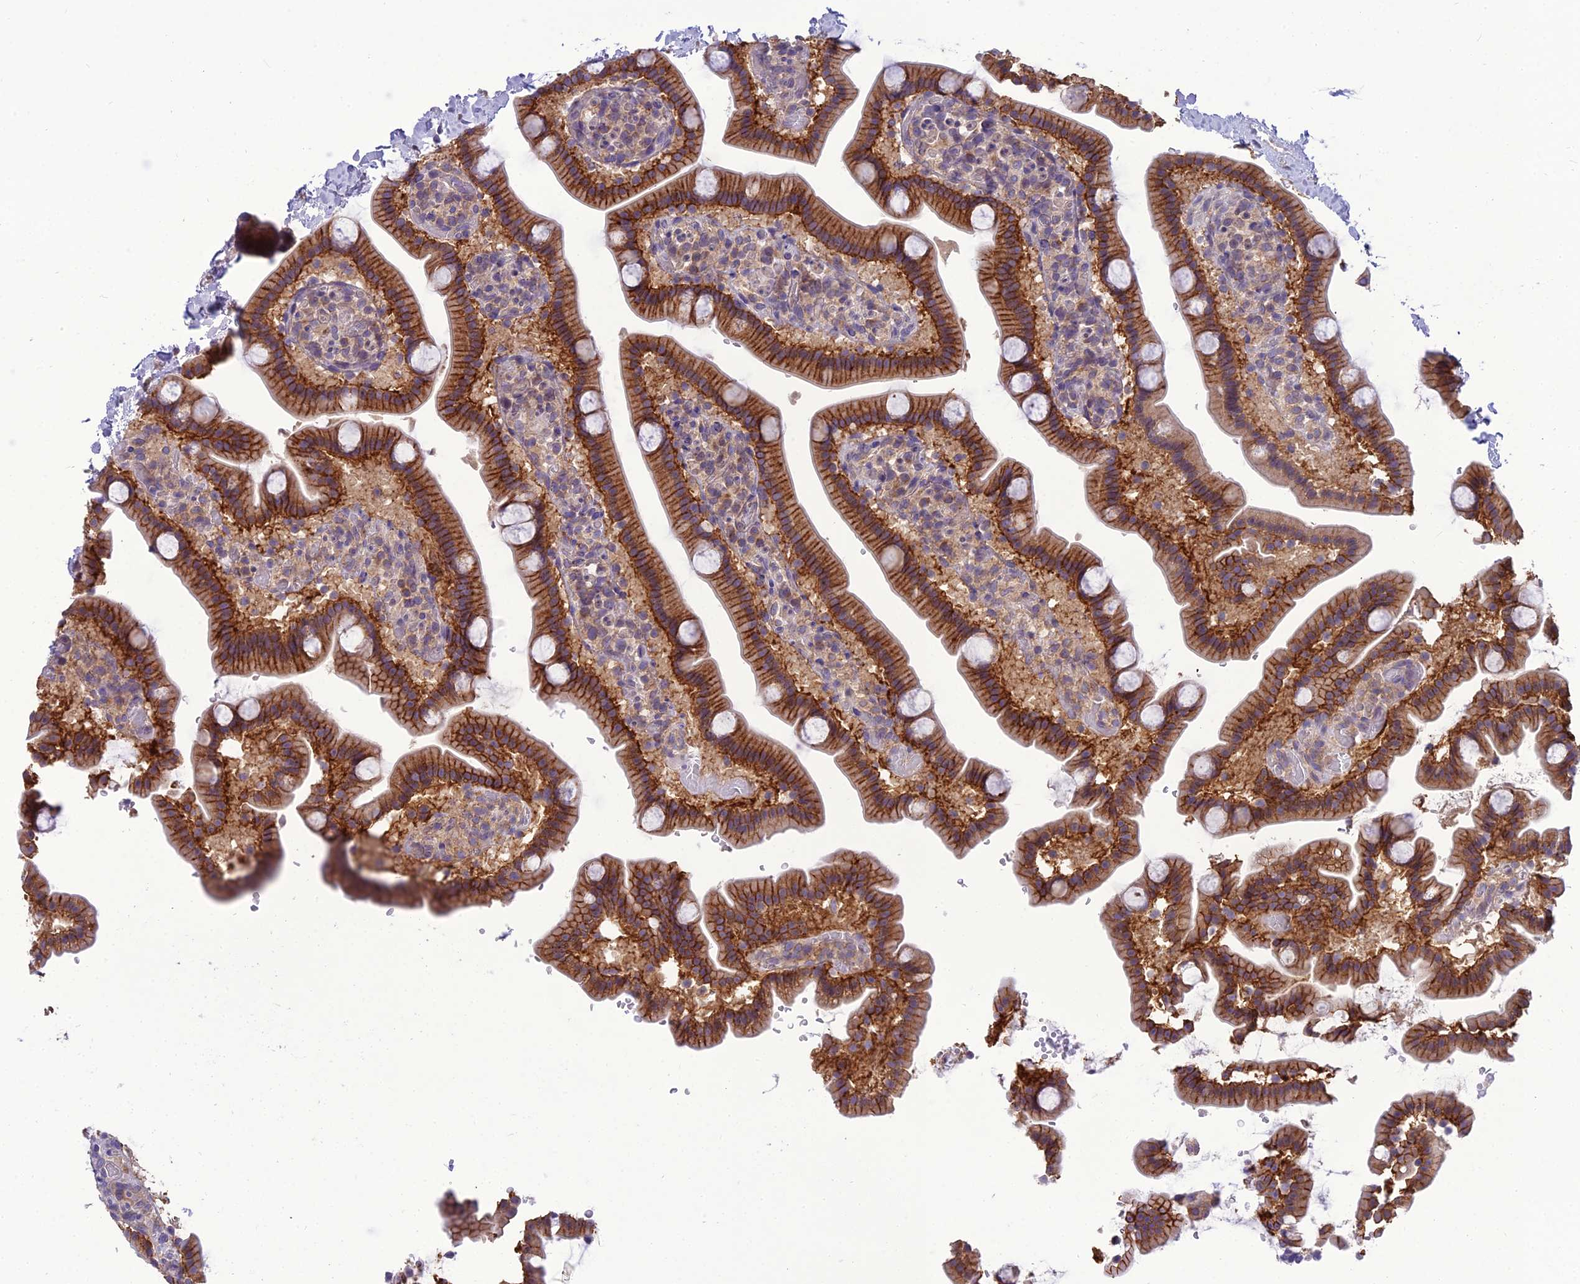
{"staining": {"intensity": "strong", "quantity": ">75%", "location": "cytoplasmic/membranous"}, "tissue": "duodenum", "cell_type": "Glandular cells", "image_type": "normal", "snomed": [{"axis": "morphology", "description": "Normal tissue, NOS"}, {"axis": "topography", "description": "Duodenum"}], "caption": "Duodenum stained with a brown dye reveals strong cytoplasmic/membranous positive expression in about >75% of glandular cells.", "gene": "GOLPH3", "patient": {"sex": "male", "age": 55}}